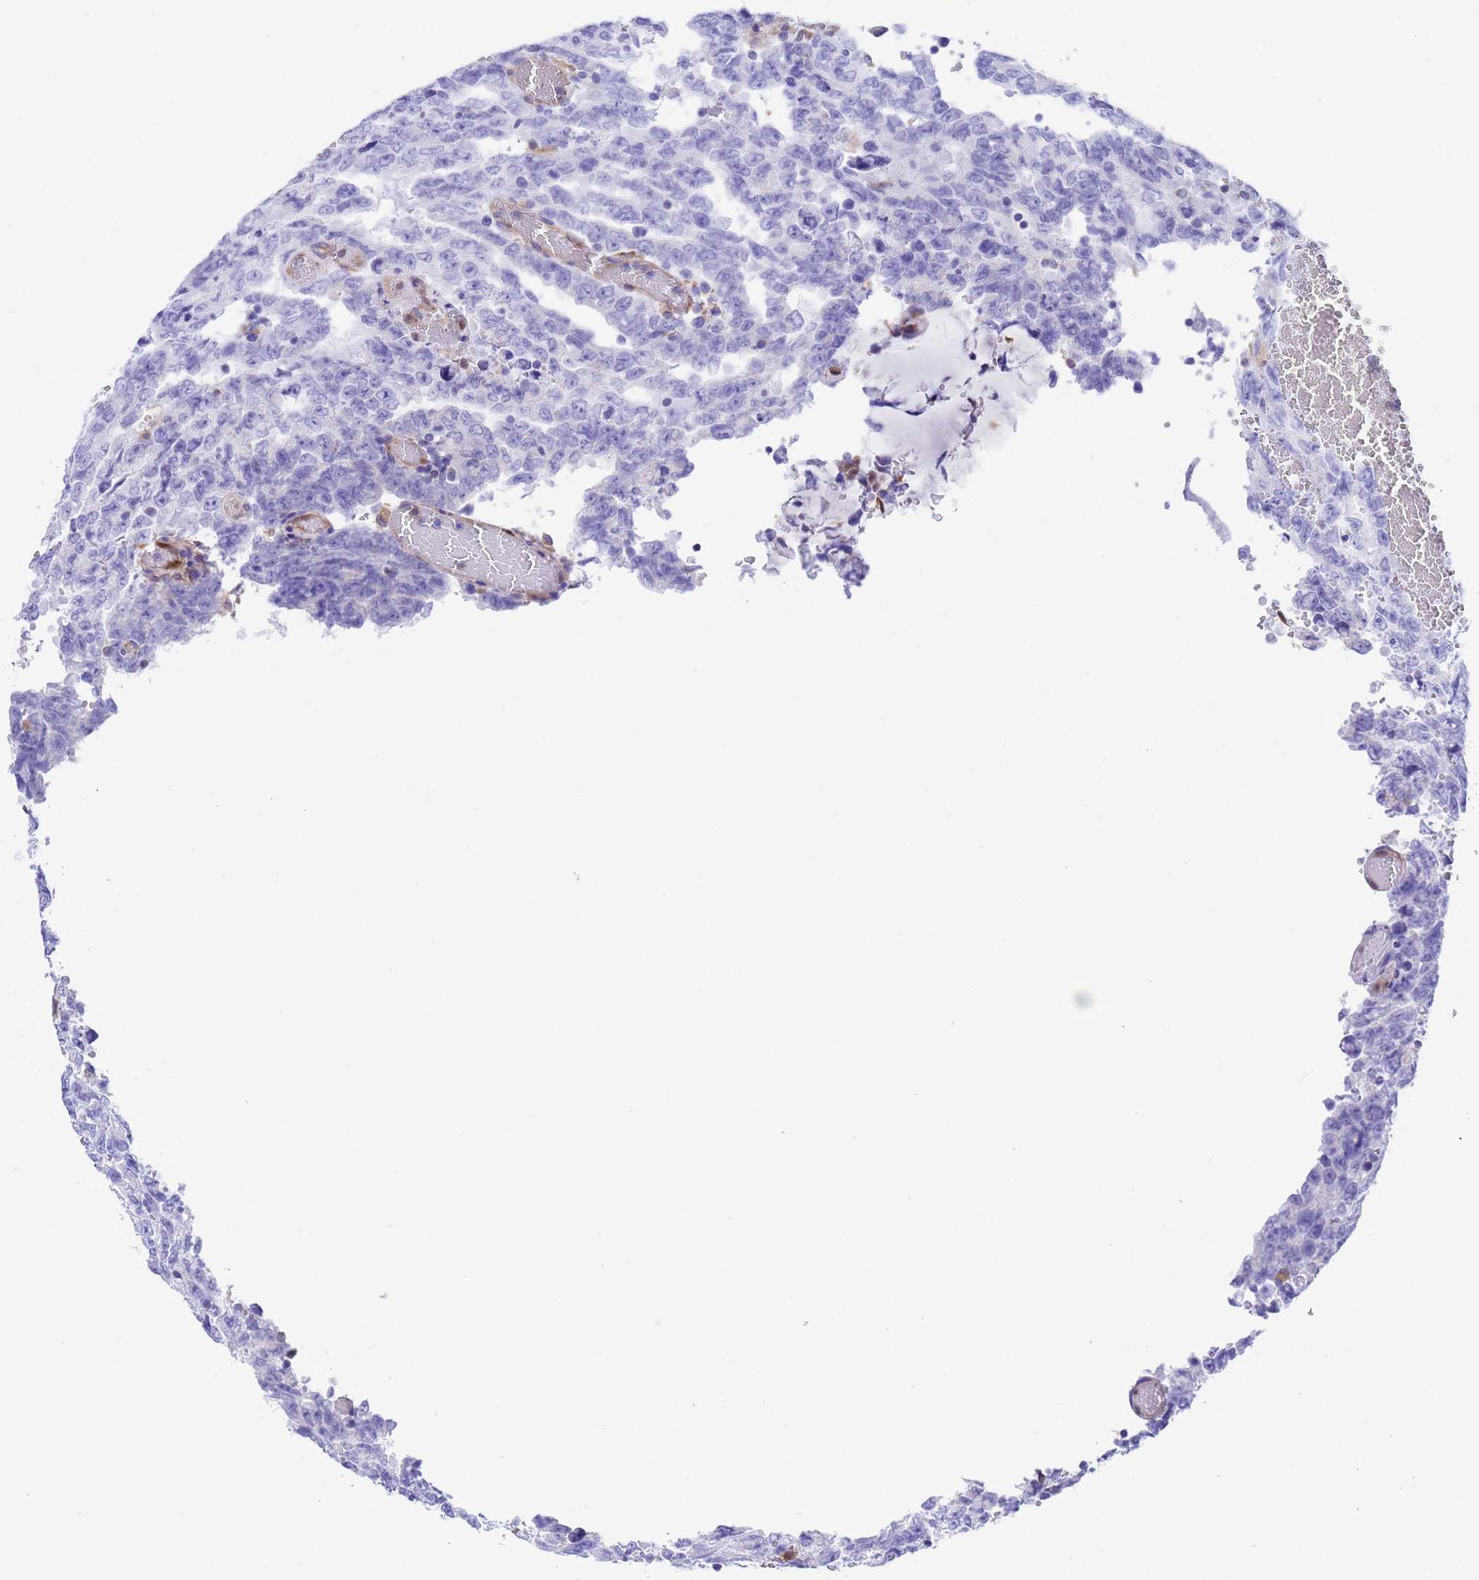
{"staining": {"intensity": "negative", "quantity": "none", "location": "none"}, "tissue": "testis cancer", "cell_type": "Tumor cells", "image_type": "cancer", "snomed": [{"axis": "morphology", "description": "Carcinoma, Embryonal, NOS"}, {"axis": "topography", "description": "Testis"}], "caption": "The image shows no significant positivity in tumor cells of testis cancer (embryonal carcinoma).", "gene": "C6orf47", "patient": {"sex": "male", "age": 26}}